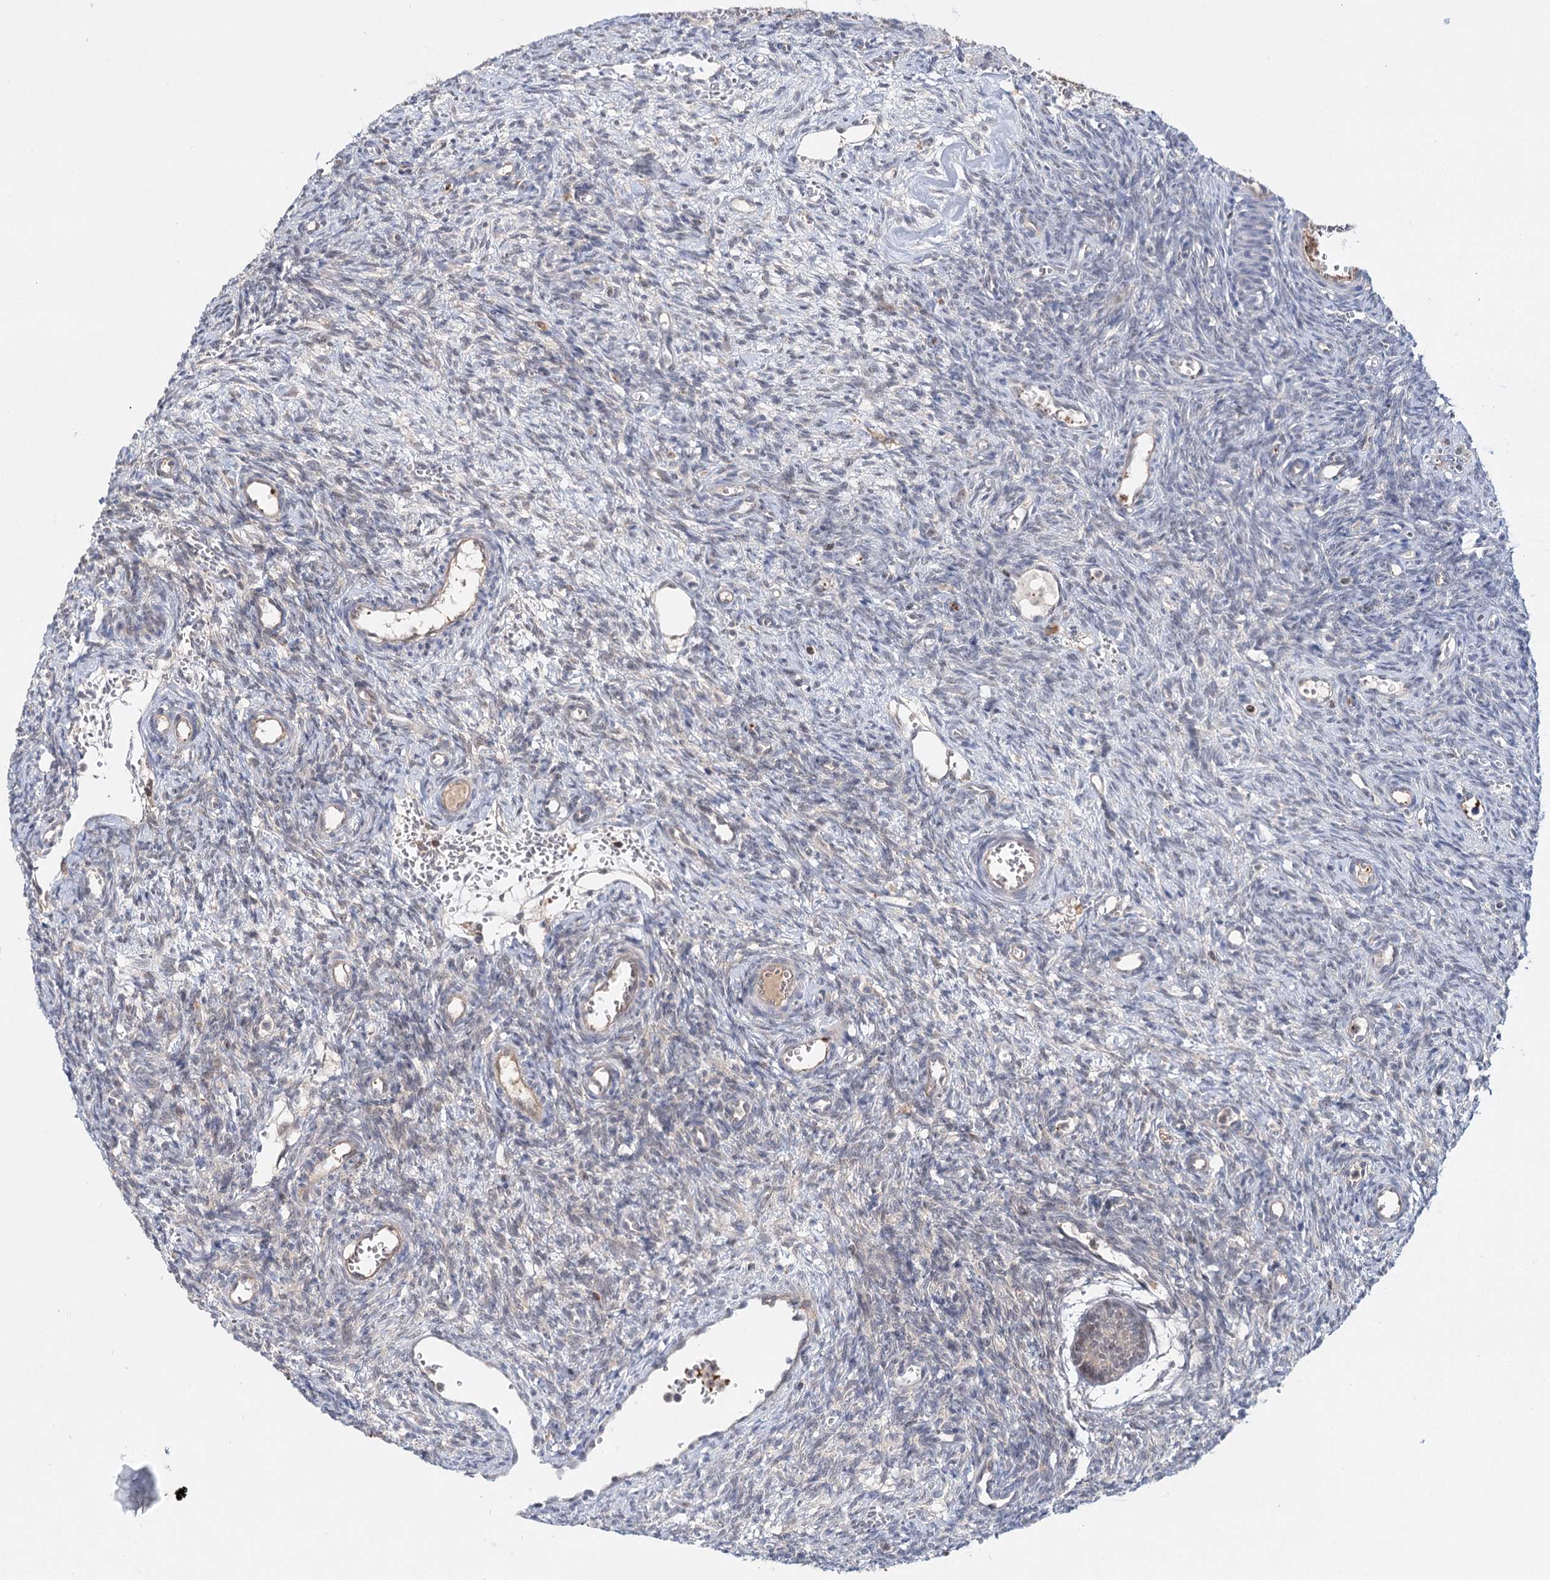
{"staining": {"intensity": "negative", "quantity": "none", "location": "none"}, "tissue": "ovary", "cell_type": "Ovarian stroma cells", "image_type": "normal", "snomed": [{"axis": "morphology", "description": "Normal tissue, NOS"}, {"axis": "topography", "description": "Ovary"}], "caption": "An image of ovary stained for a protein shows no brown staining in ovarian stroma cells.", "gene": "WDR44", "patient": {"sex": "female", "age": 39}}